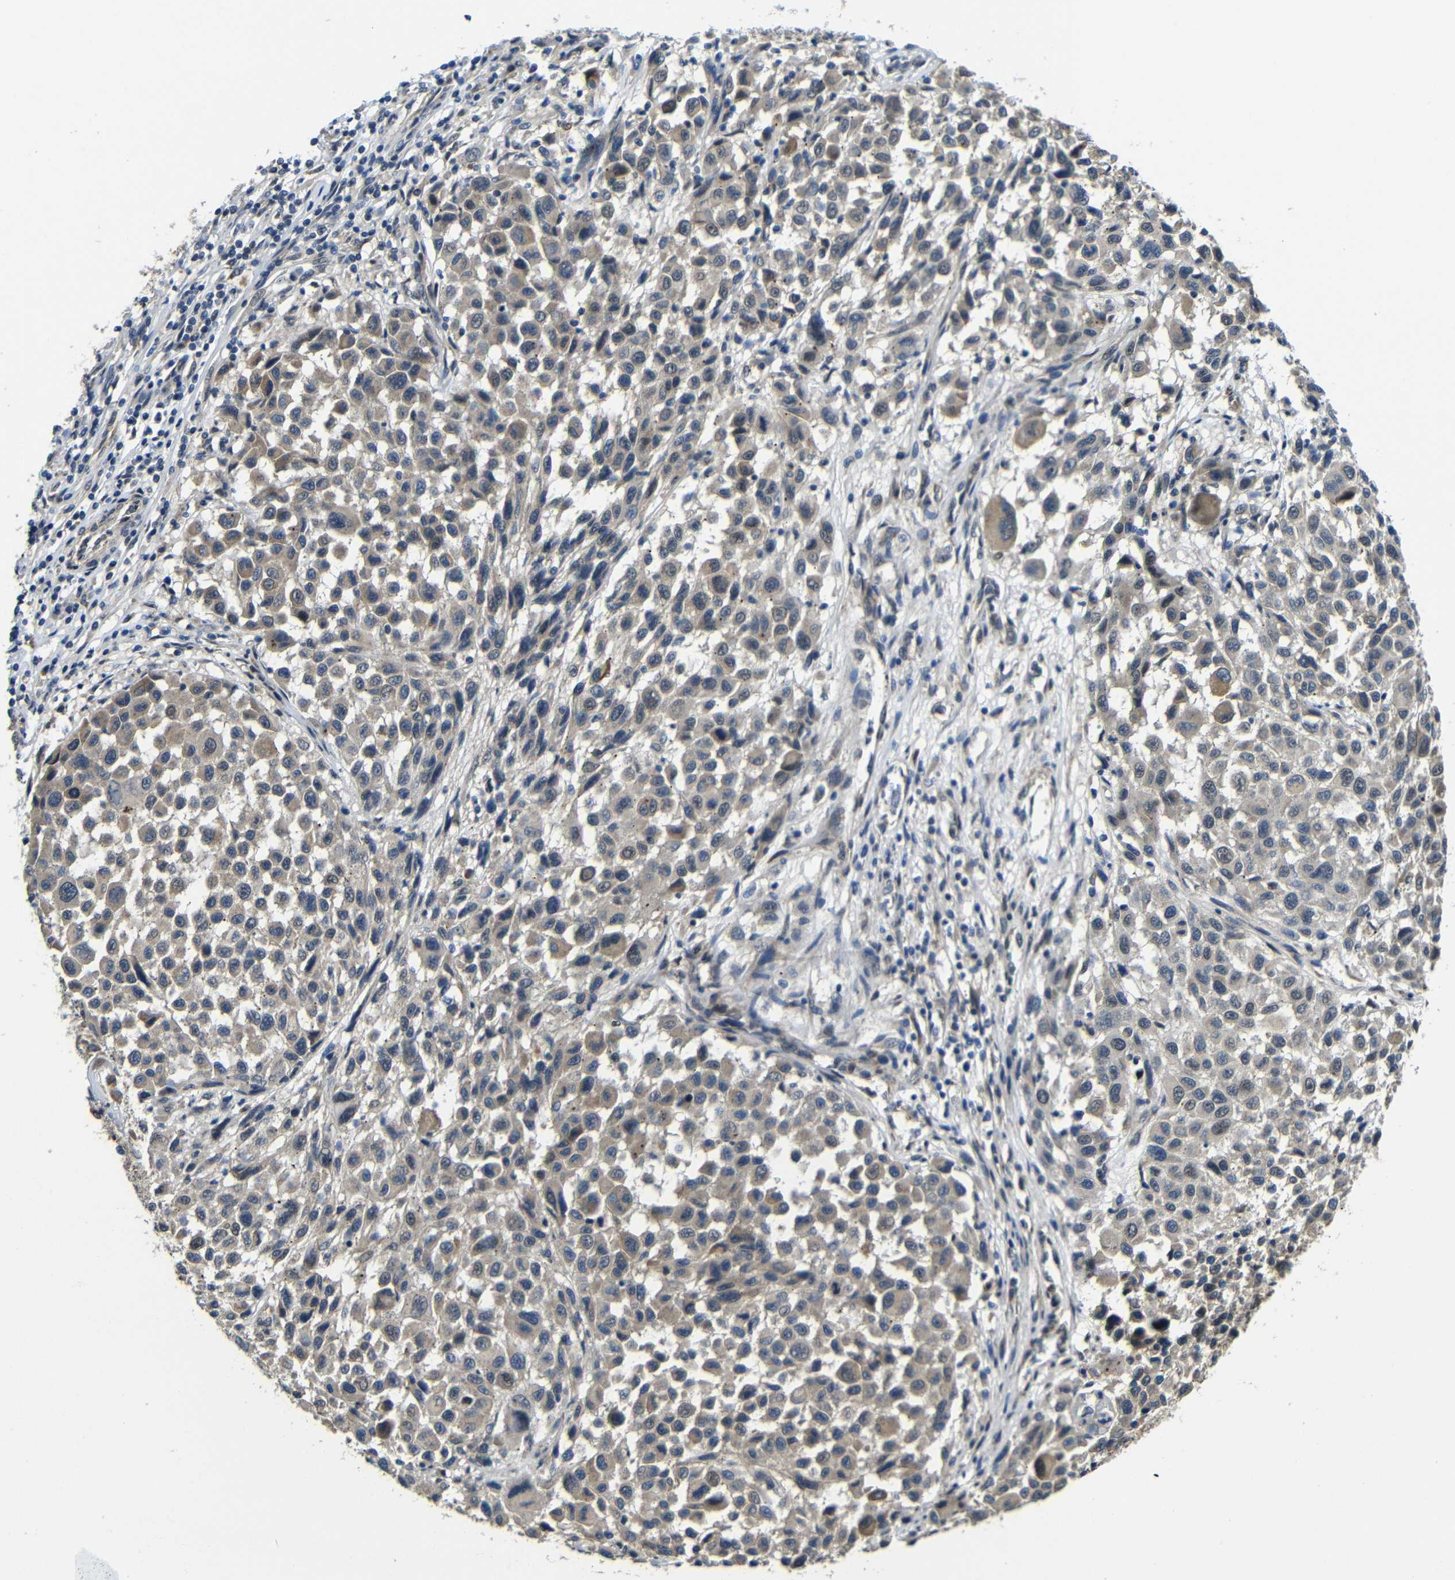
{"staining": {"intensity": "moderate", "quantity": "25%-75%", "location": "cytoplasmic/membranous"}, "tissue": "melanoma", "cell_type": "Tumor cells", "image_type": "cancer", "snomed": [{"axis": "morphology", "description": "Malignant melanoma, Metastatic site"}, {"axis": "topography", "description": "Lymph node"}], "caption": "Melanoma stained with DAB (3,3'-diaminobenzidine) immunohistochemistry demonstrates medium levels of moderate cytoplasmic/membranous staining in about 25%-75% of tumor cells.", "gene": "FAM172A", "patient": {"sex": "male", "age": 61}}